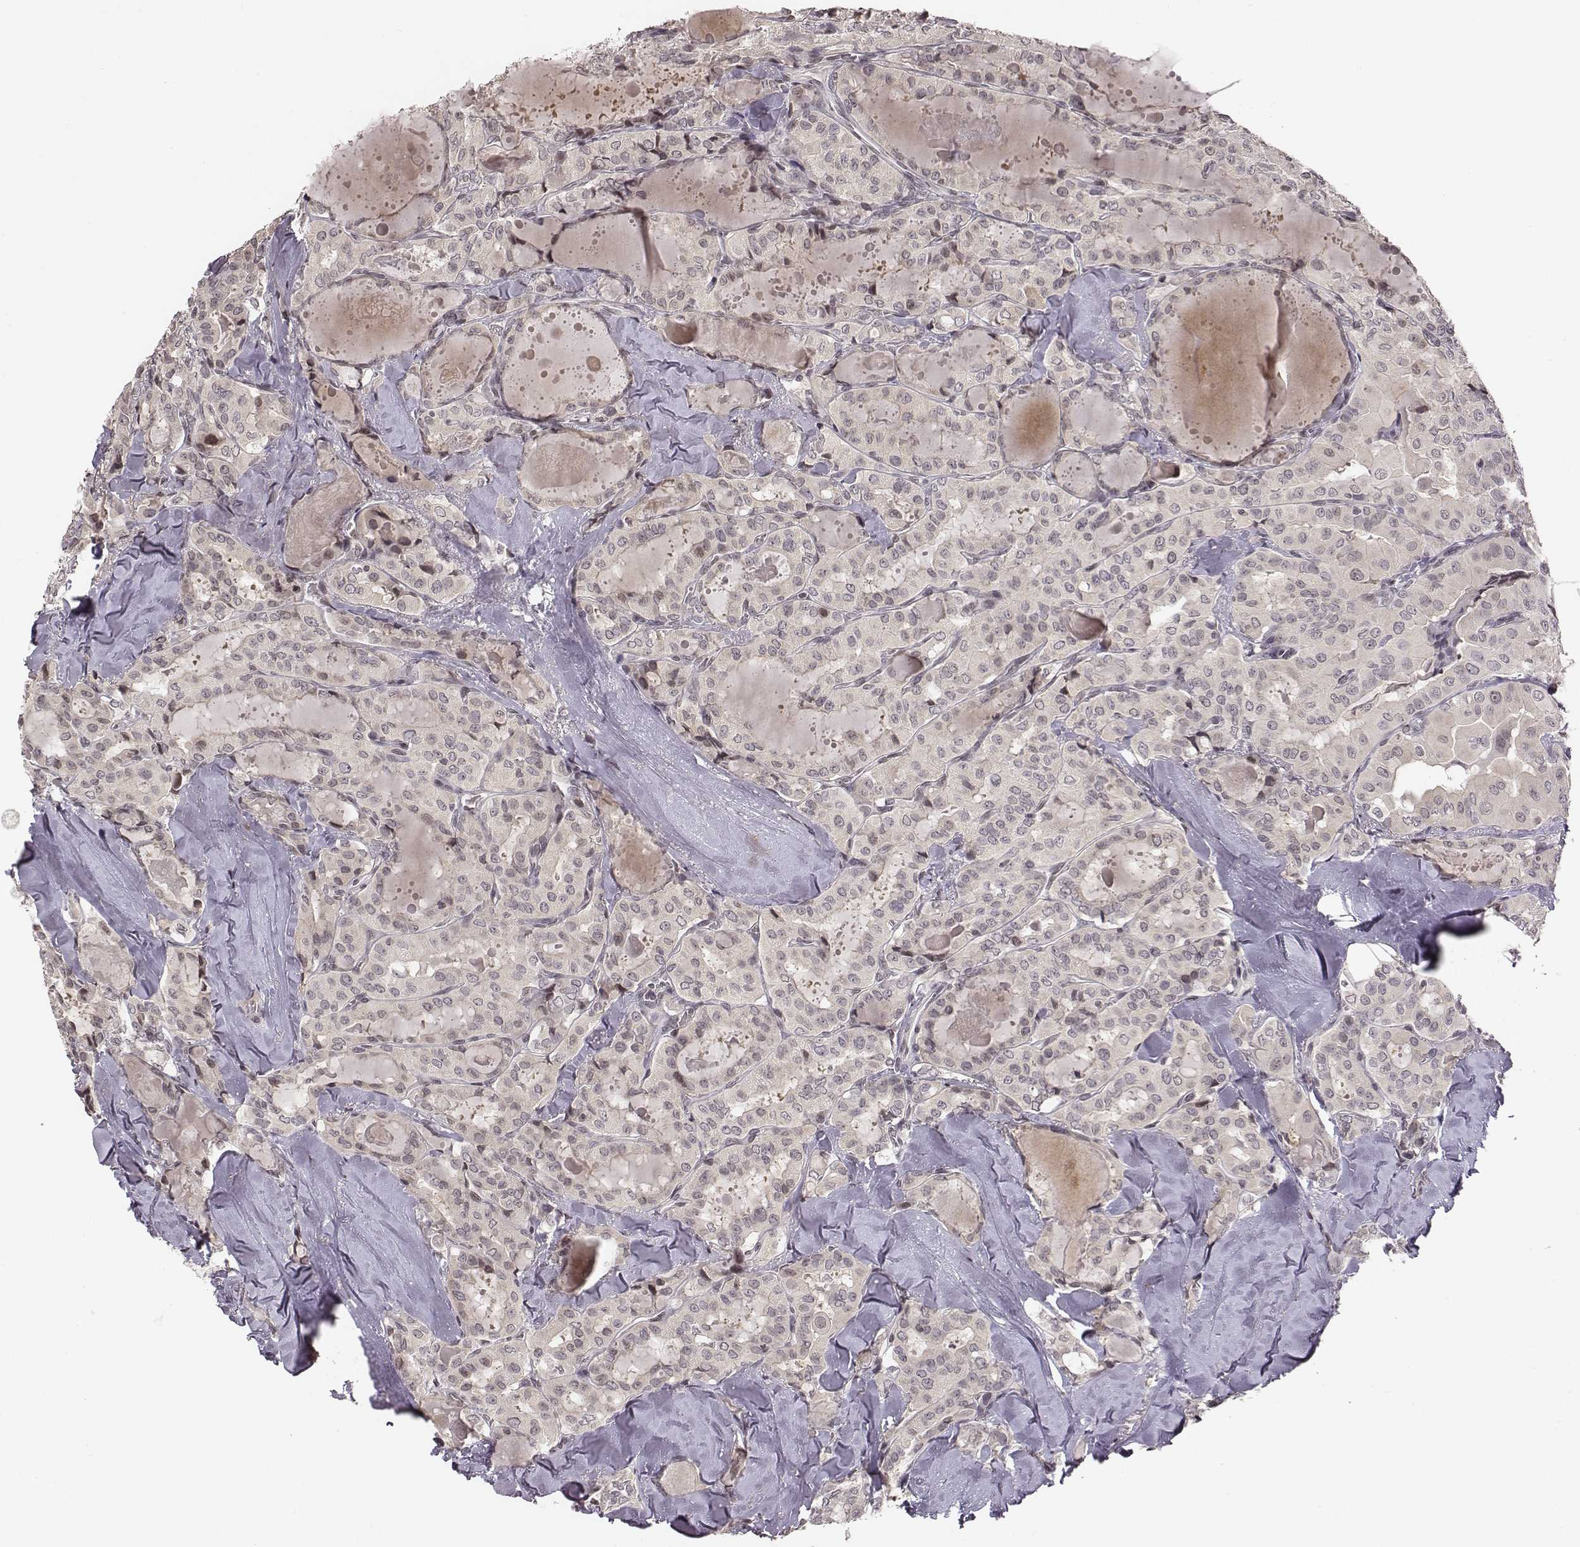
{"staining": {"intensity": "negative", "quantity": "none", "location": "none"}, "tissue": "thyroid cancer", "cell_type": "Tumor cells", "image_type": "cancer", "snomed": [{"axis": "morphology", "description": "Papillary adenocarcinoma, NOS"}, {"axis": "topography", "description": "Thyroid gland"}], "caption": "Immunohistochemical staining of papillary adenocarcinoma (thyroid) exhibits no significant staining in tumor cells.", "gene": "GRM4", "patient": {"sex": "female", "age": 41}}